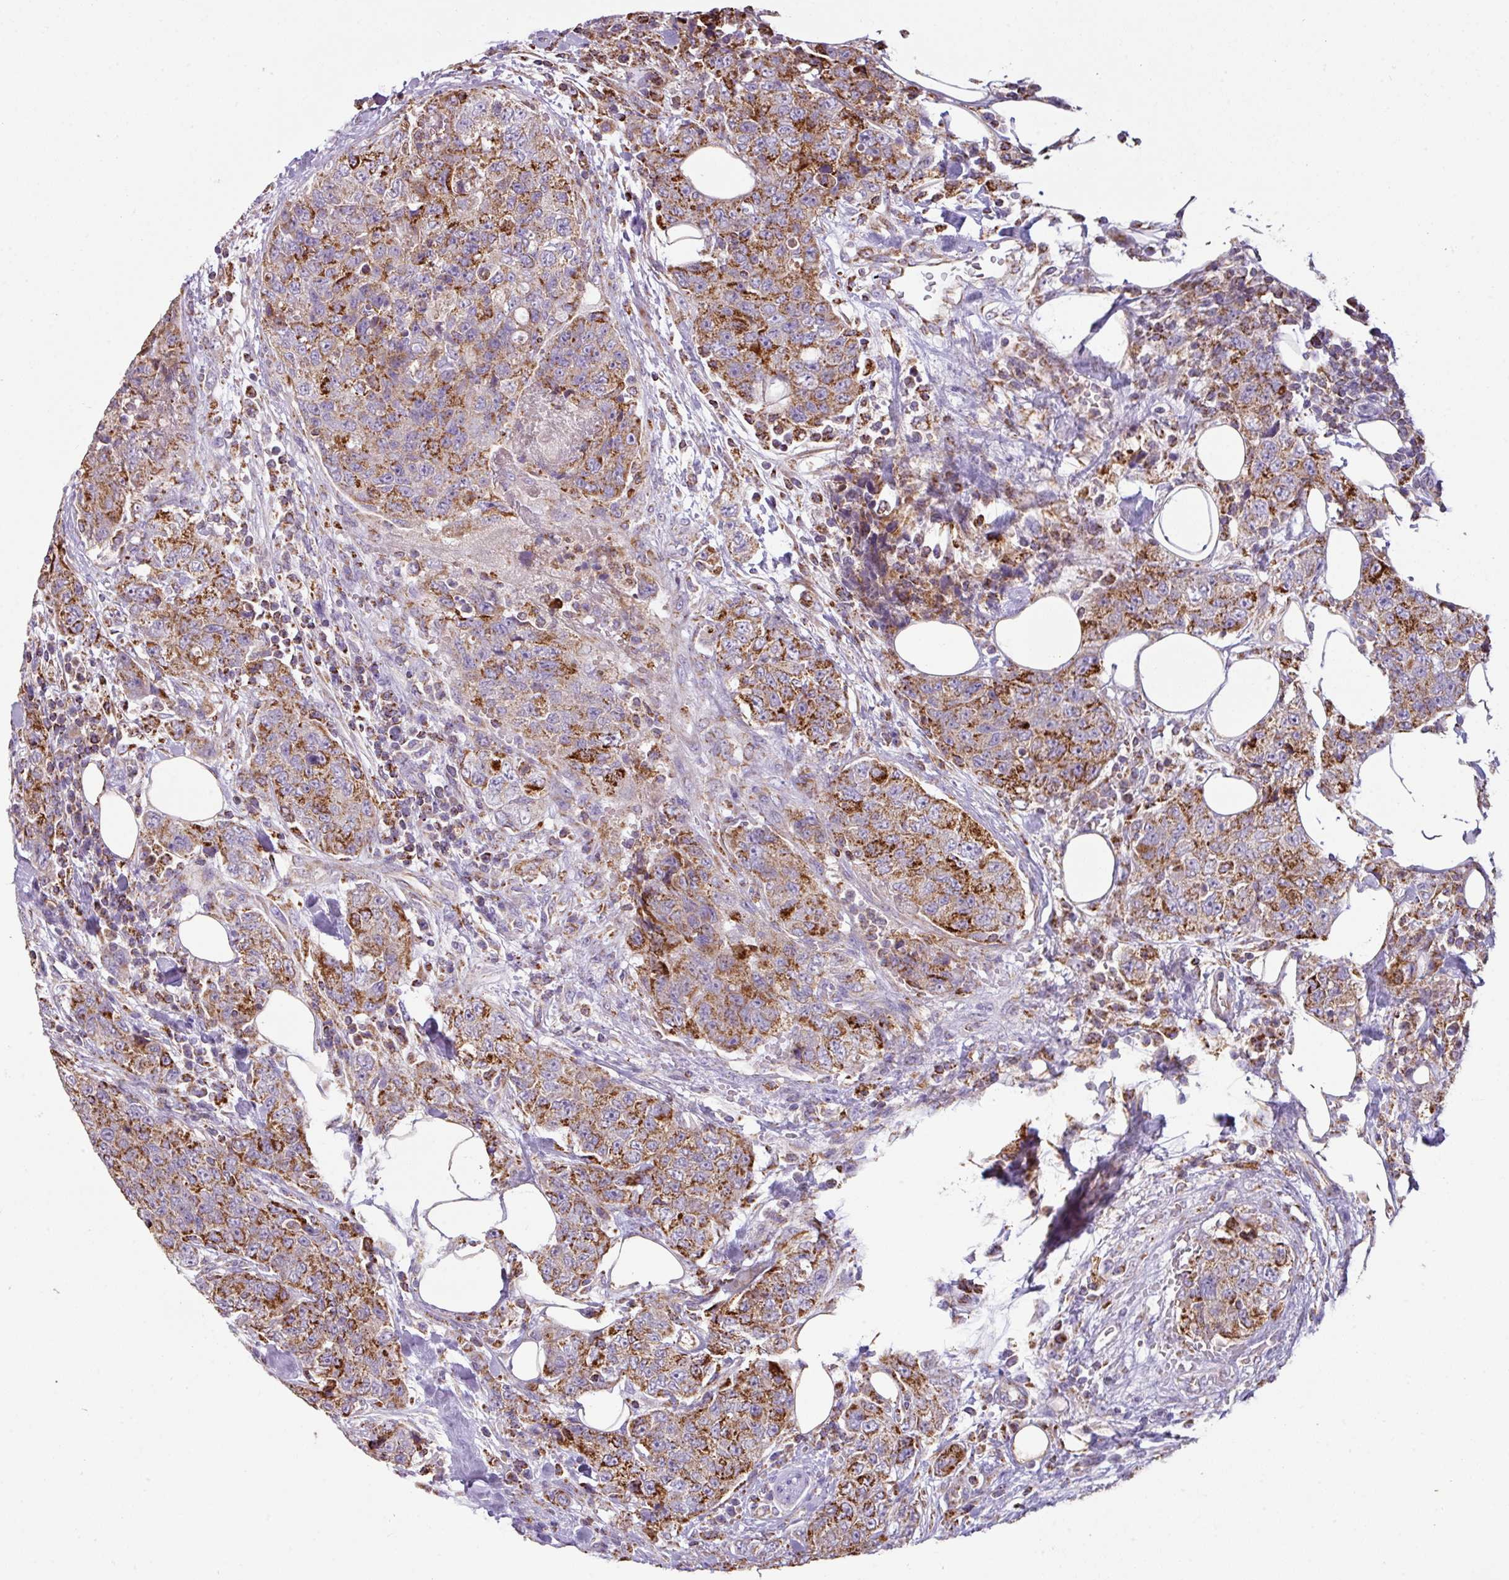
{"staining": {"intensity": "strong", "quantity": "25%-75%", "location": "cytoplasmic/membranous"}, "tissue": "urothelial cancer", "cell_type": "Tumor cells", "image_type": "cancer", "snomed": [{"axis": "morphology", "description": "Urothelial carcinoma, High grade"}, {"axis": "topography", "description": "Urinary bladder"}], "caption": "High-magnification brightfield microscopy of urothelial cancer stained with DAB (brown) and counterstained with hematoxylin (blue). tumor cells exhibit strong cytoplasmic/membranous staining is appreciated in about25%-75% of cells.", "gene": "SQOR", "patient": {"sex": "female", "age": 78}}